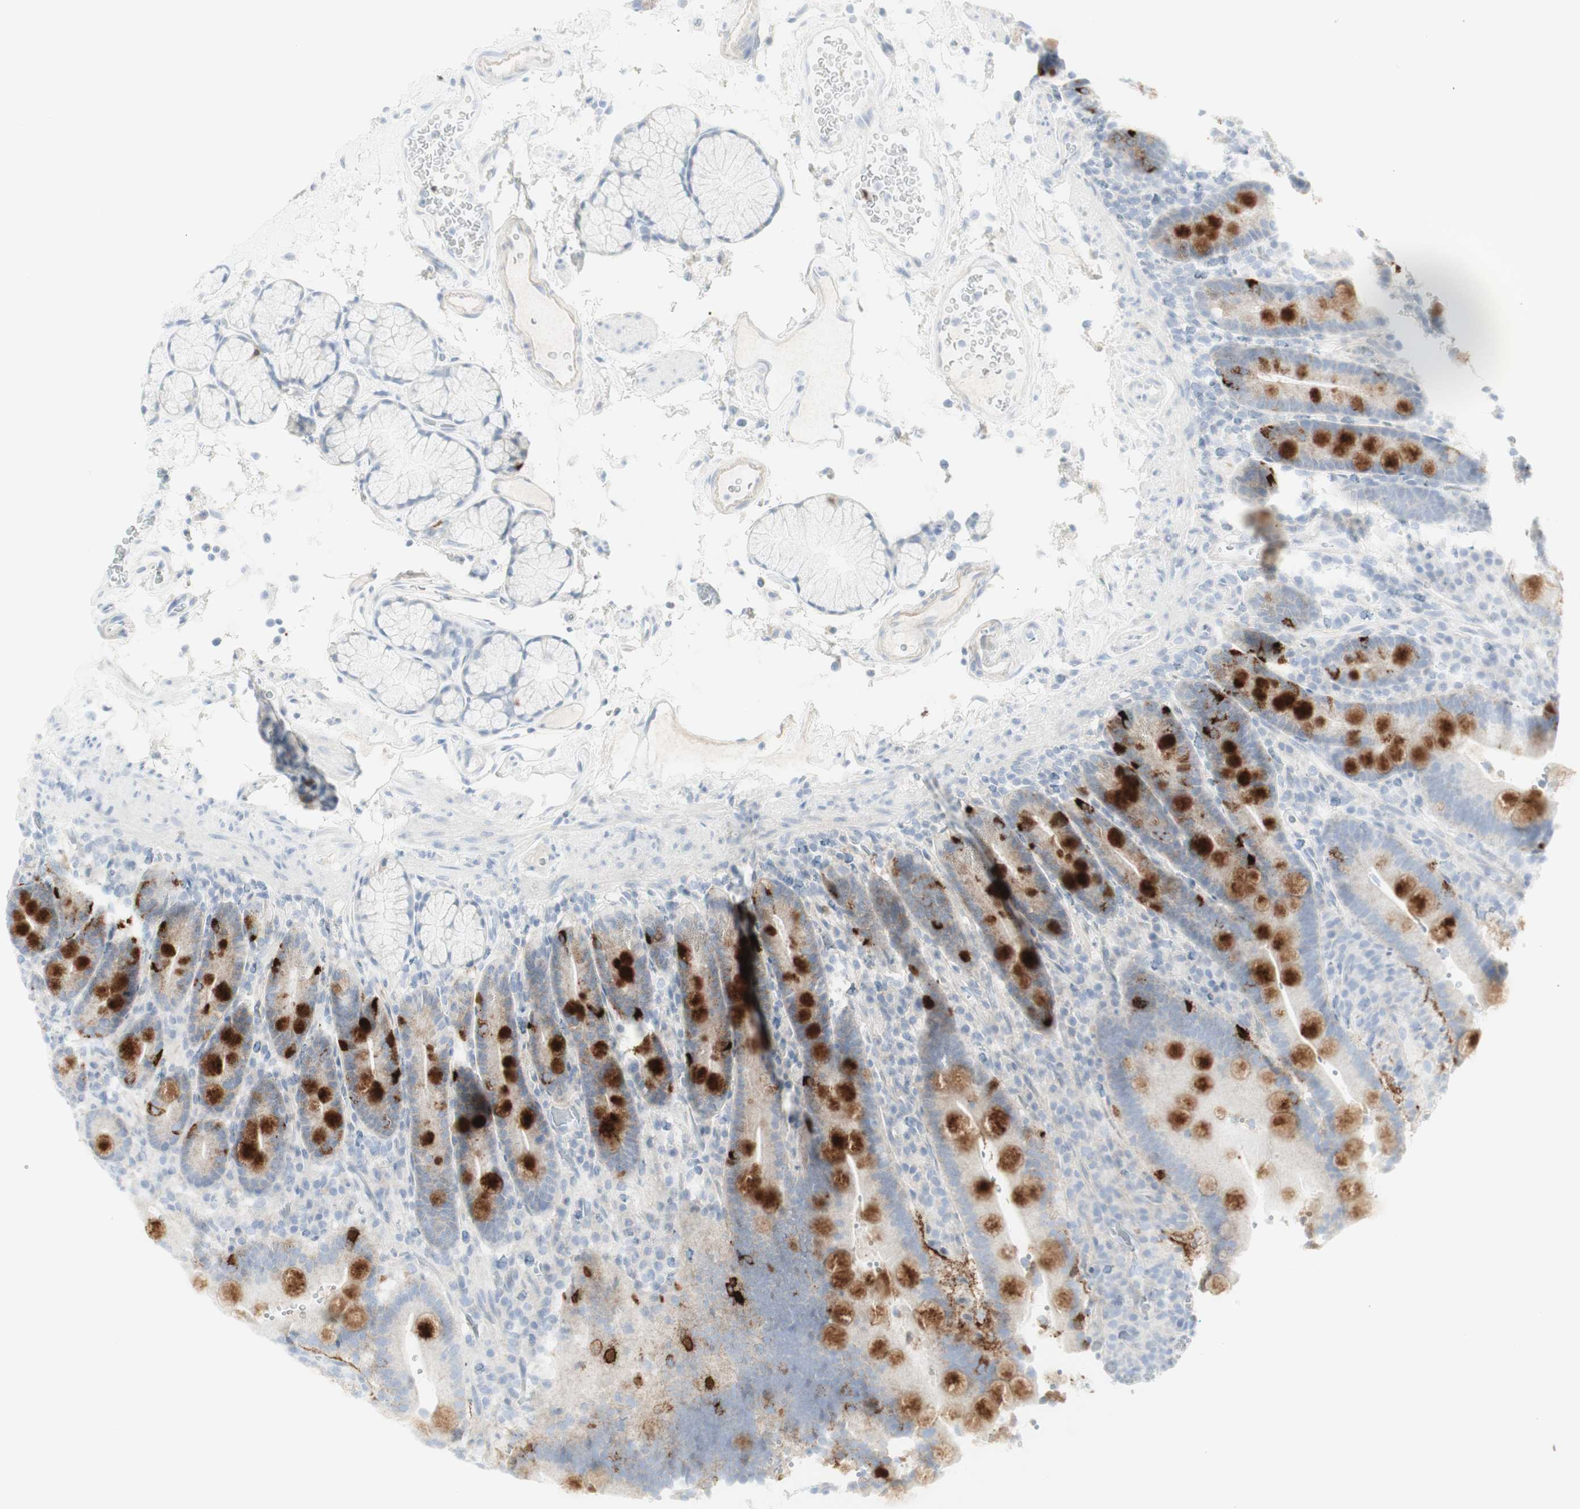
{"staining": {"intensity": "strong", "quantity": "25%-75%", "location": "cytoplasmic/membranous"}, "tissue": "duodenum", "cell_type": "Glandular cells", "image_type": "normal", "snomed": [{"axis": "morphology", "description": "Normal tissue, NOS"}, {"axis": "topography", "description": "Small intestine, NOS"}], "caption": "Protein staining shows strong cytoplasmic/membranous positivity in approximately 25%-75% of glandular cells in unremarkable duodenum.", "gene": "MDK", "patient": {"sex": "female", "age": 71}}